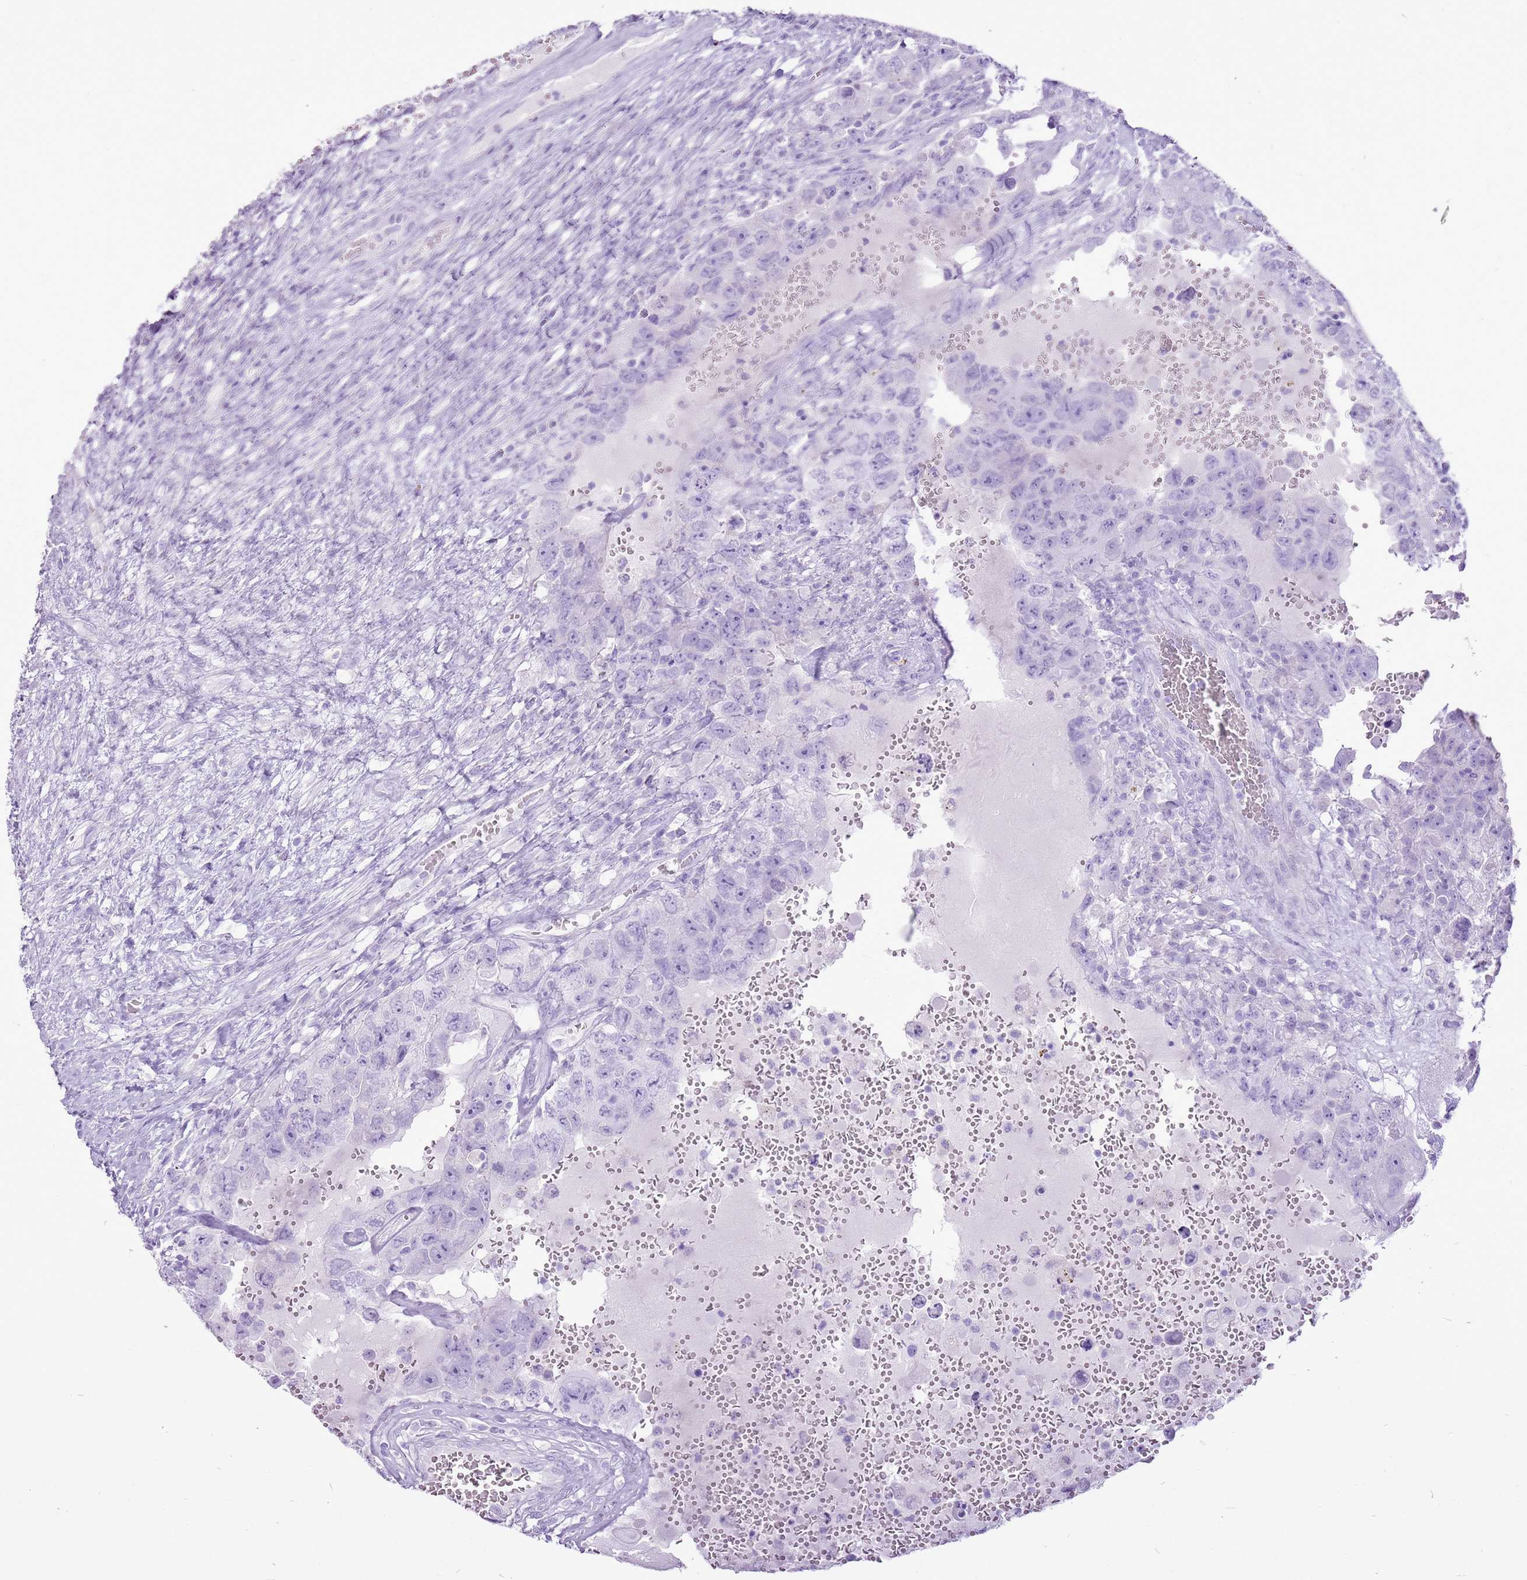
{"staining": {"intensity": "negative", "quantity": "none", "location": "none"}, "tissue": "testis cancer", "cell_type": "Tumor cells", "image_type": "cancer", "snomed": [{"axis": "morphology", "description": "Carcinoma, Embryonal, NOS"}, {"axis": "topography", "description": "Testis"}], "caption": "Tumor cells are negative for brown protein staining in testis embryonal carcinoma.", "gene": "CNFN", "patient": {"sex": "male", "age": 26}}